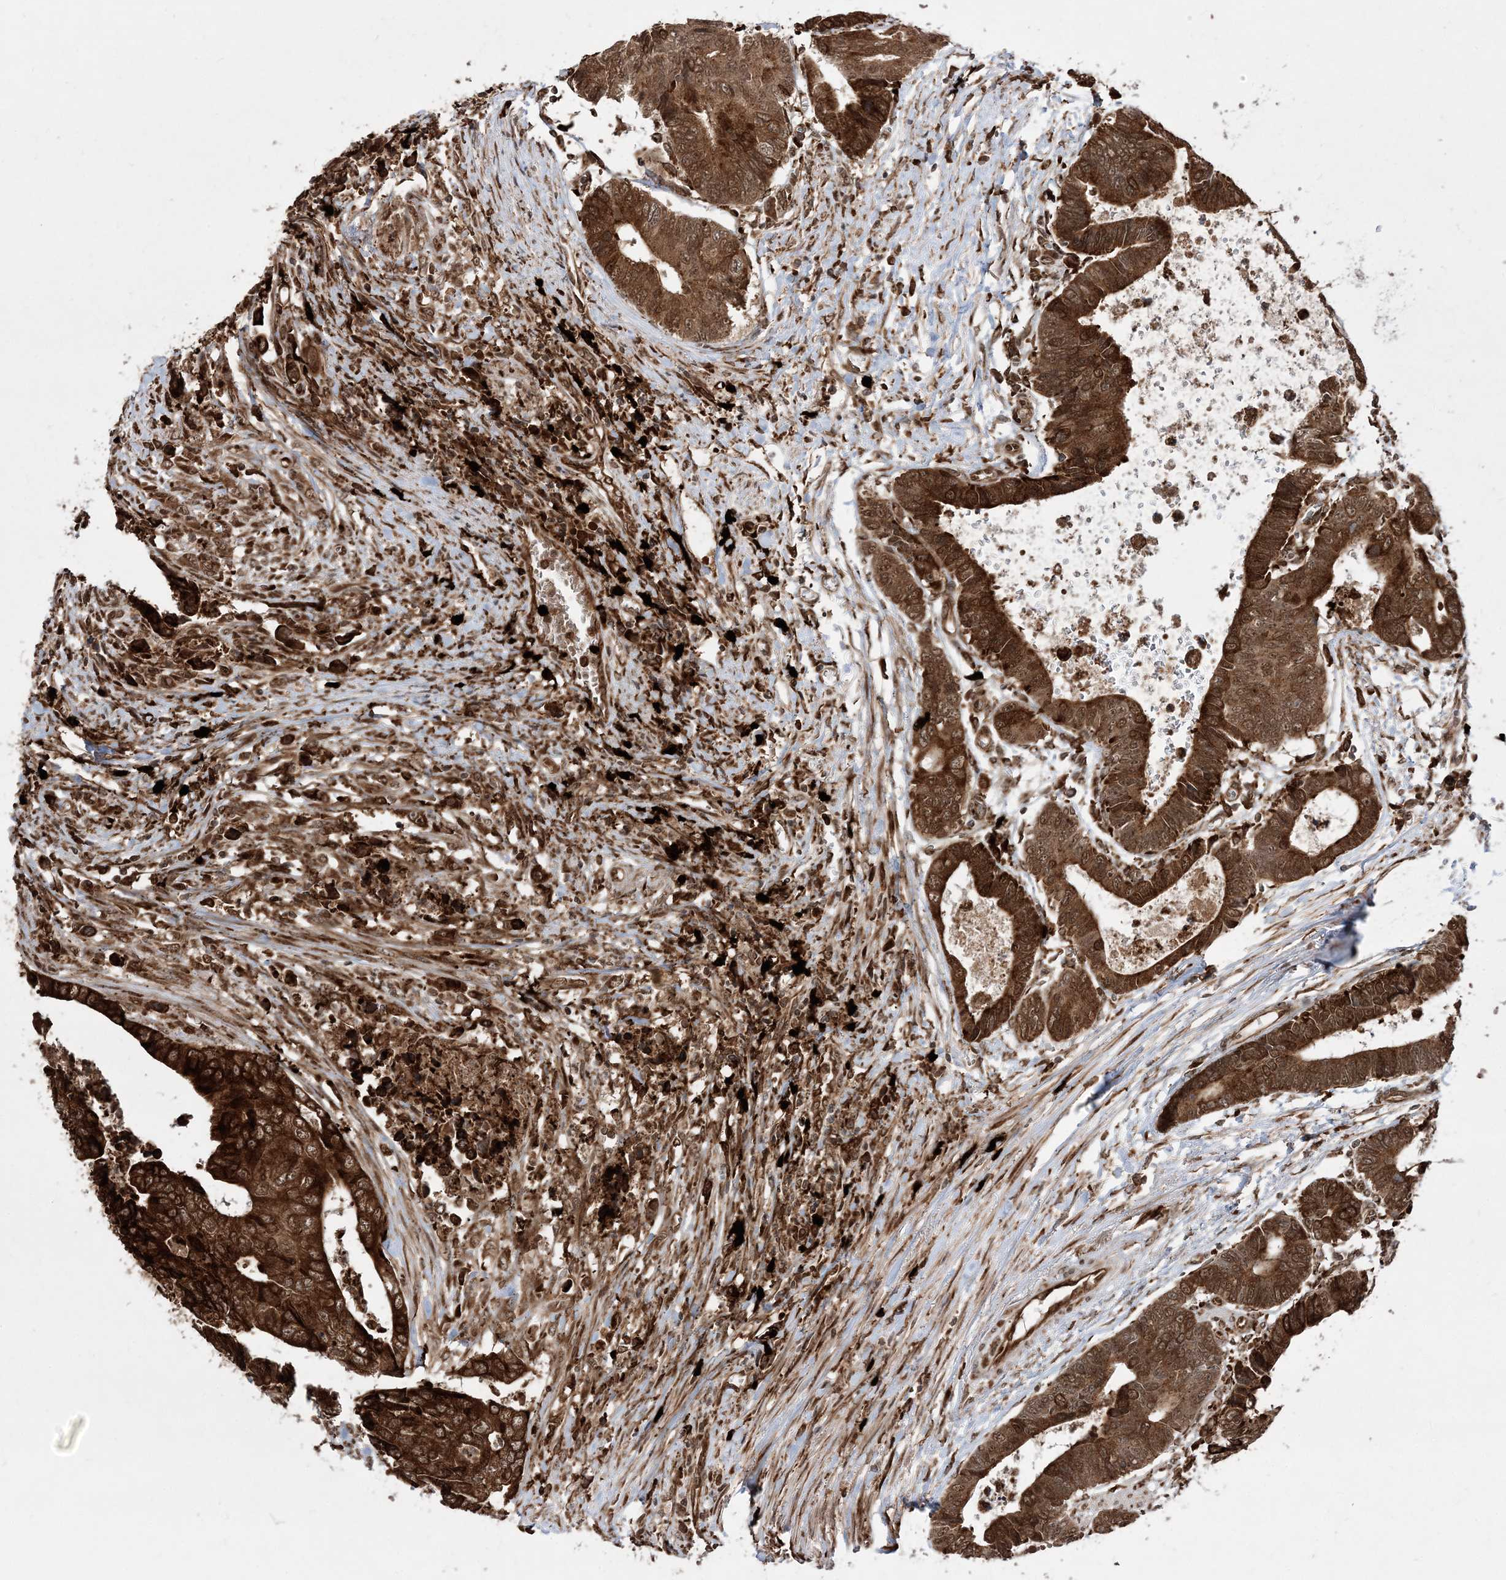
{"staining": {"intensity": "strong", "quantity": ">75%", "location": "cytoplasmic/membranous,nuclear"}, "tissue": "colorectal cancer", "cell_type": "Tumor cells", "image_type": "cancer", "snomed": [{"axis": "morphology", "description": "Adenocarcinoma, NOS"}, {"axis": "topography", "description": "Rectum"}], "caption": "Tumor cells reveal high levels of strong cytoplasmic/membranous and nuclear staining in approximately >75% of cells in human colorectal cancer (adenocarcinoma).", "gene": "EPC2", "patient": {"sex": "male", "age": 84}}